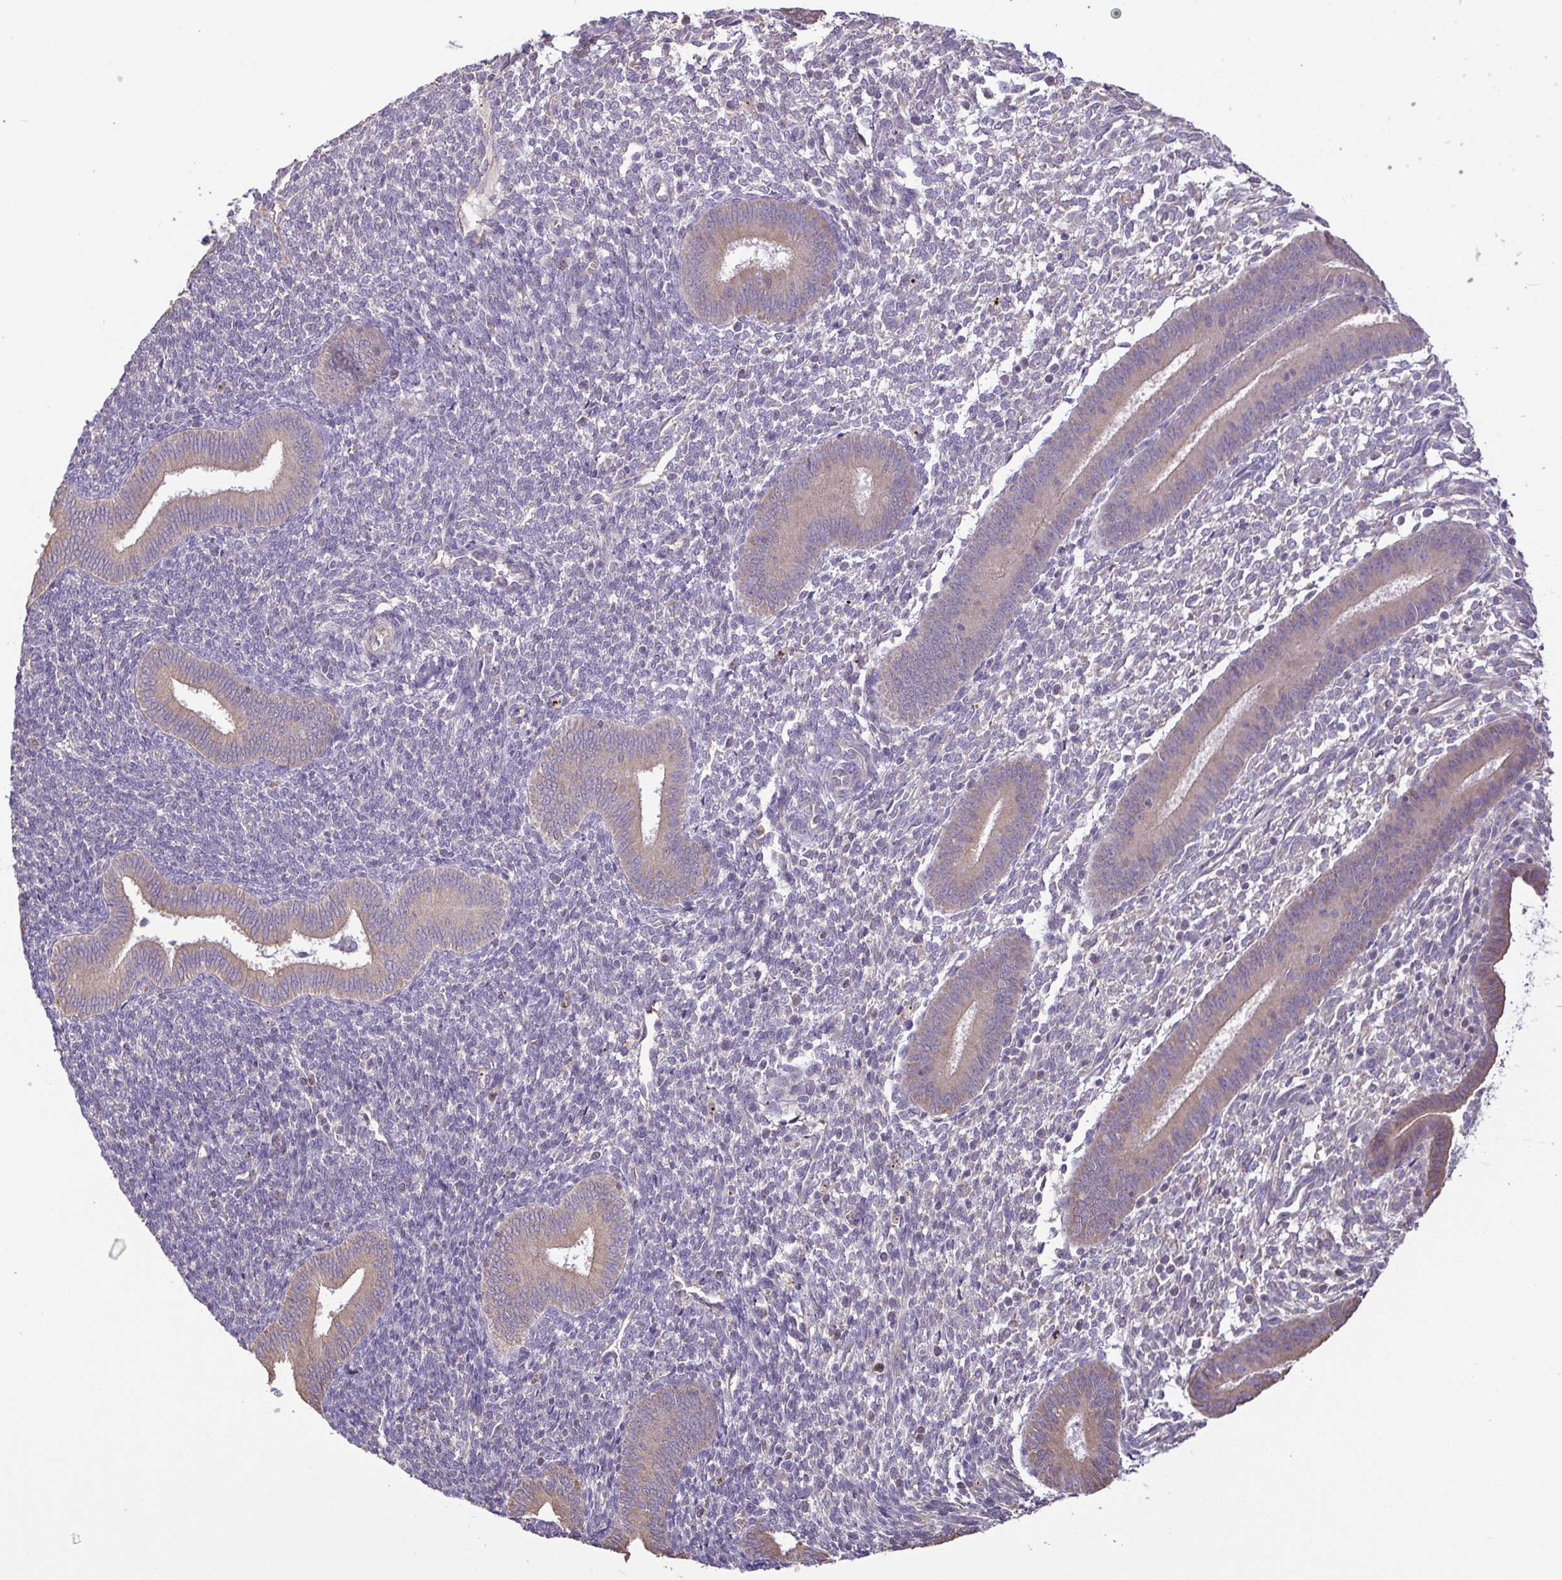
{"staining": {"intensity": "negative", "quantity": "none", "location": "none"}, "tissue": "endometrium", "cell_type": "Cells in endometrial stroma", "image_type": "normal", "snomed": [{"axis": "morphology", "description": "Normal tissue, NOS"}, {"axis": "topography", "description": "Endometrium"}], "caption": "A micrograph of endometrium stained for a protein reveals no brown staining in cells in endometrial stroma.", "gene": "MYL10", "patient": {"sex": "female", "age": 25}}